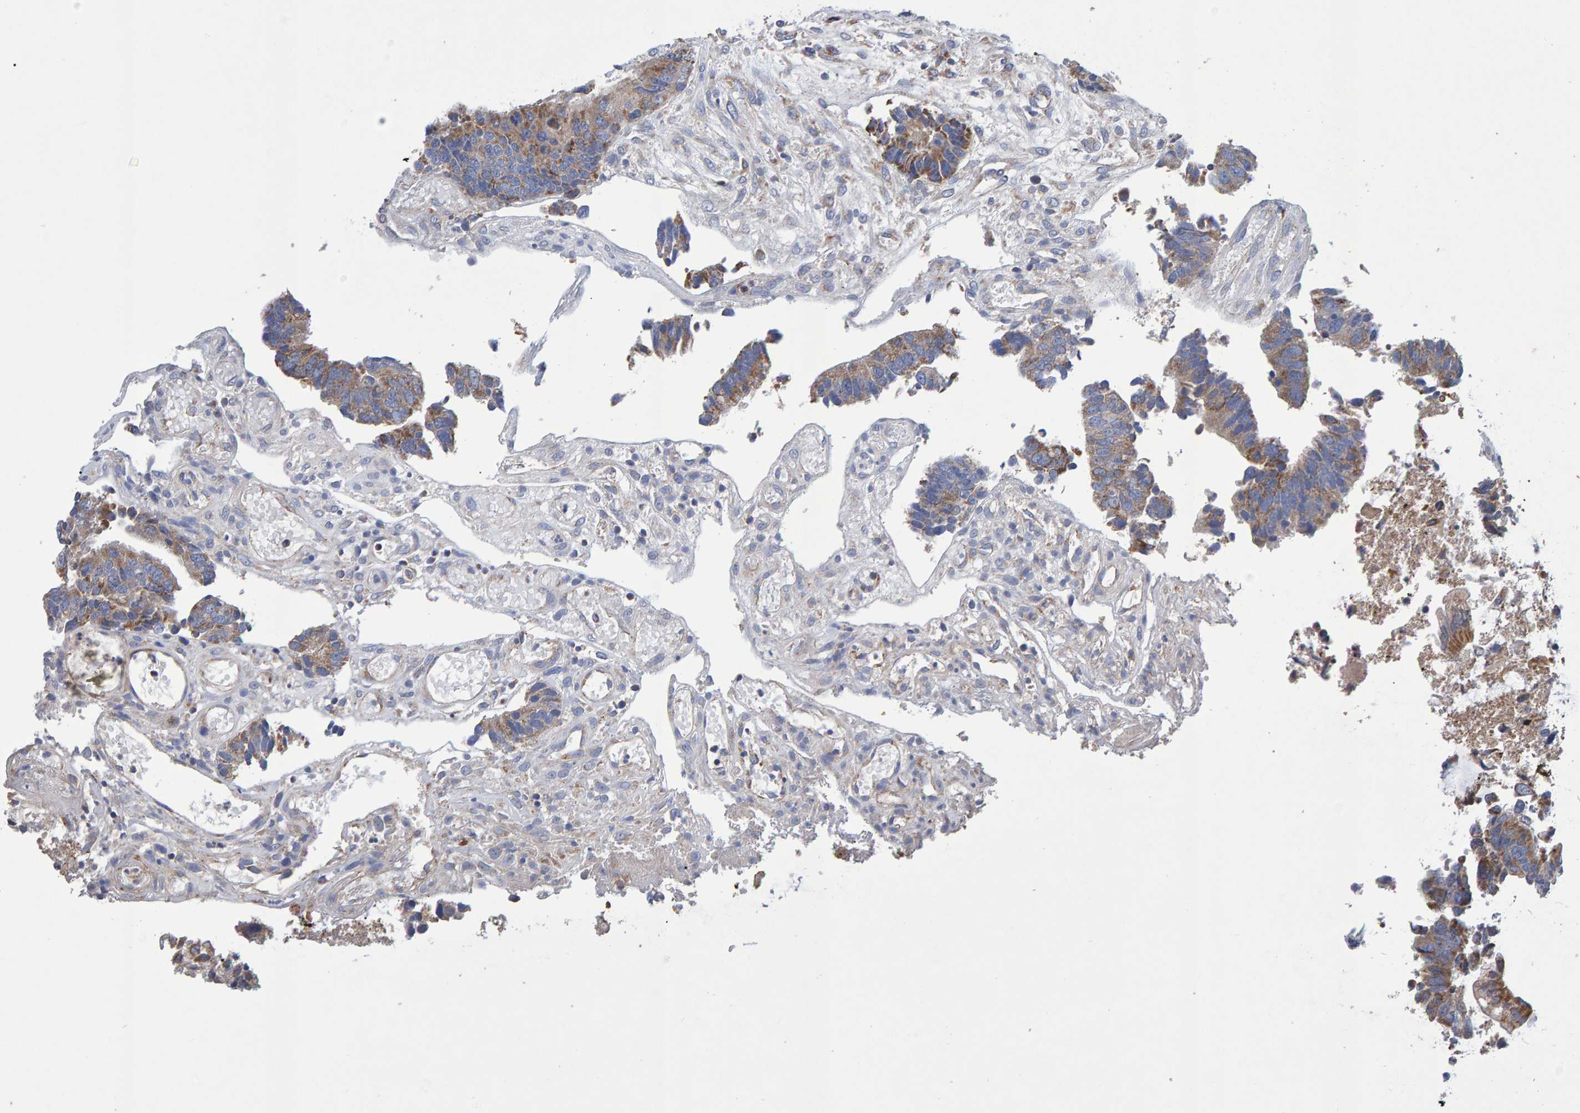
{"staining": {"intensity": "moderate", "quantity": ">75%", "location": "cytoplasmic/membranous"}, "tissue": "colorectal cancer", "cell_type": "Tumor cells", "image_type": "cancer", "snomed": [{"axis": "morphology", "description": "Adenocarcinoma, NOS"}, {"axis": "topography", "description": "Rectum"}], "caption": "DAB (3,3'-diaminobenzidine) immunohistochemical staining of colorectal cancer (adenocarcinoma) reveals moderate cytoplasmic/membranous protein positivity in about >75% of tumor cells.", "gene": "EFR3A", "patient": {"sex": "male", "age": 84}}